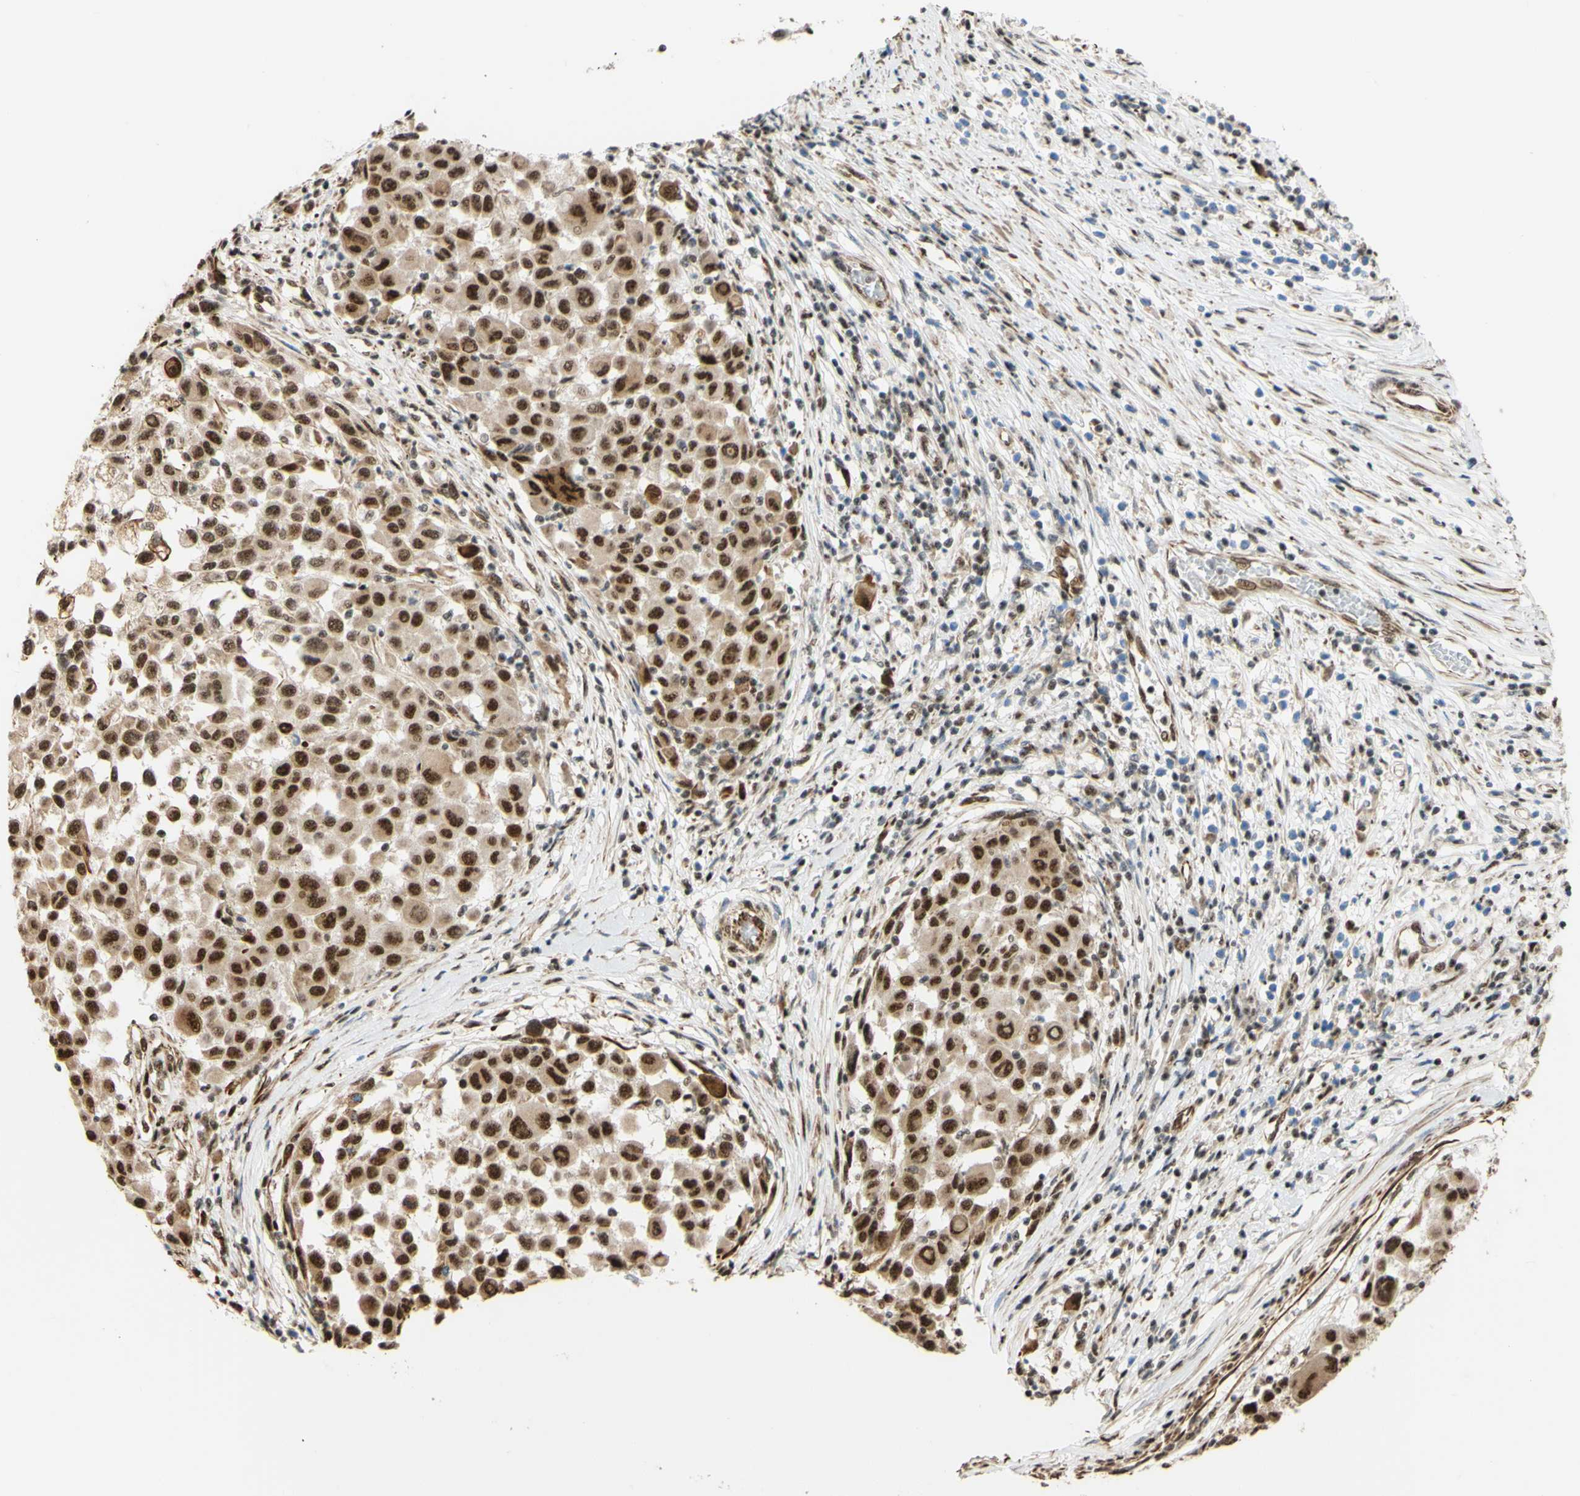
{"staining": {"intensity": "strong", "quantity": ">75%", "location": "nuclear"}, "tissue": "melanoma", "cell_type": "Tumor cells", "image_type": "cancer", "snomed": [{"axis": "morphology", "description": "Malignant melanoma, Metastatic site"}, {"axis": "topography", "description": "Lymph node"}], "caption": "Human melanoma stained with a brown dye exhibits strong nuclear positive expression in about >75% of tumor cells.", "gene": "SAP18", "patient": {"sex": "male", "age": 61}}